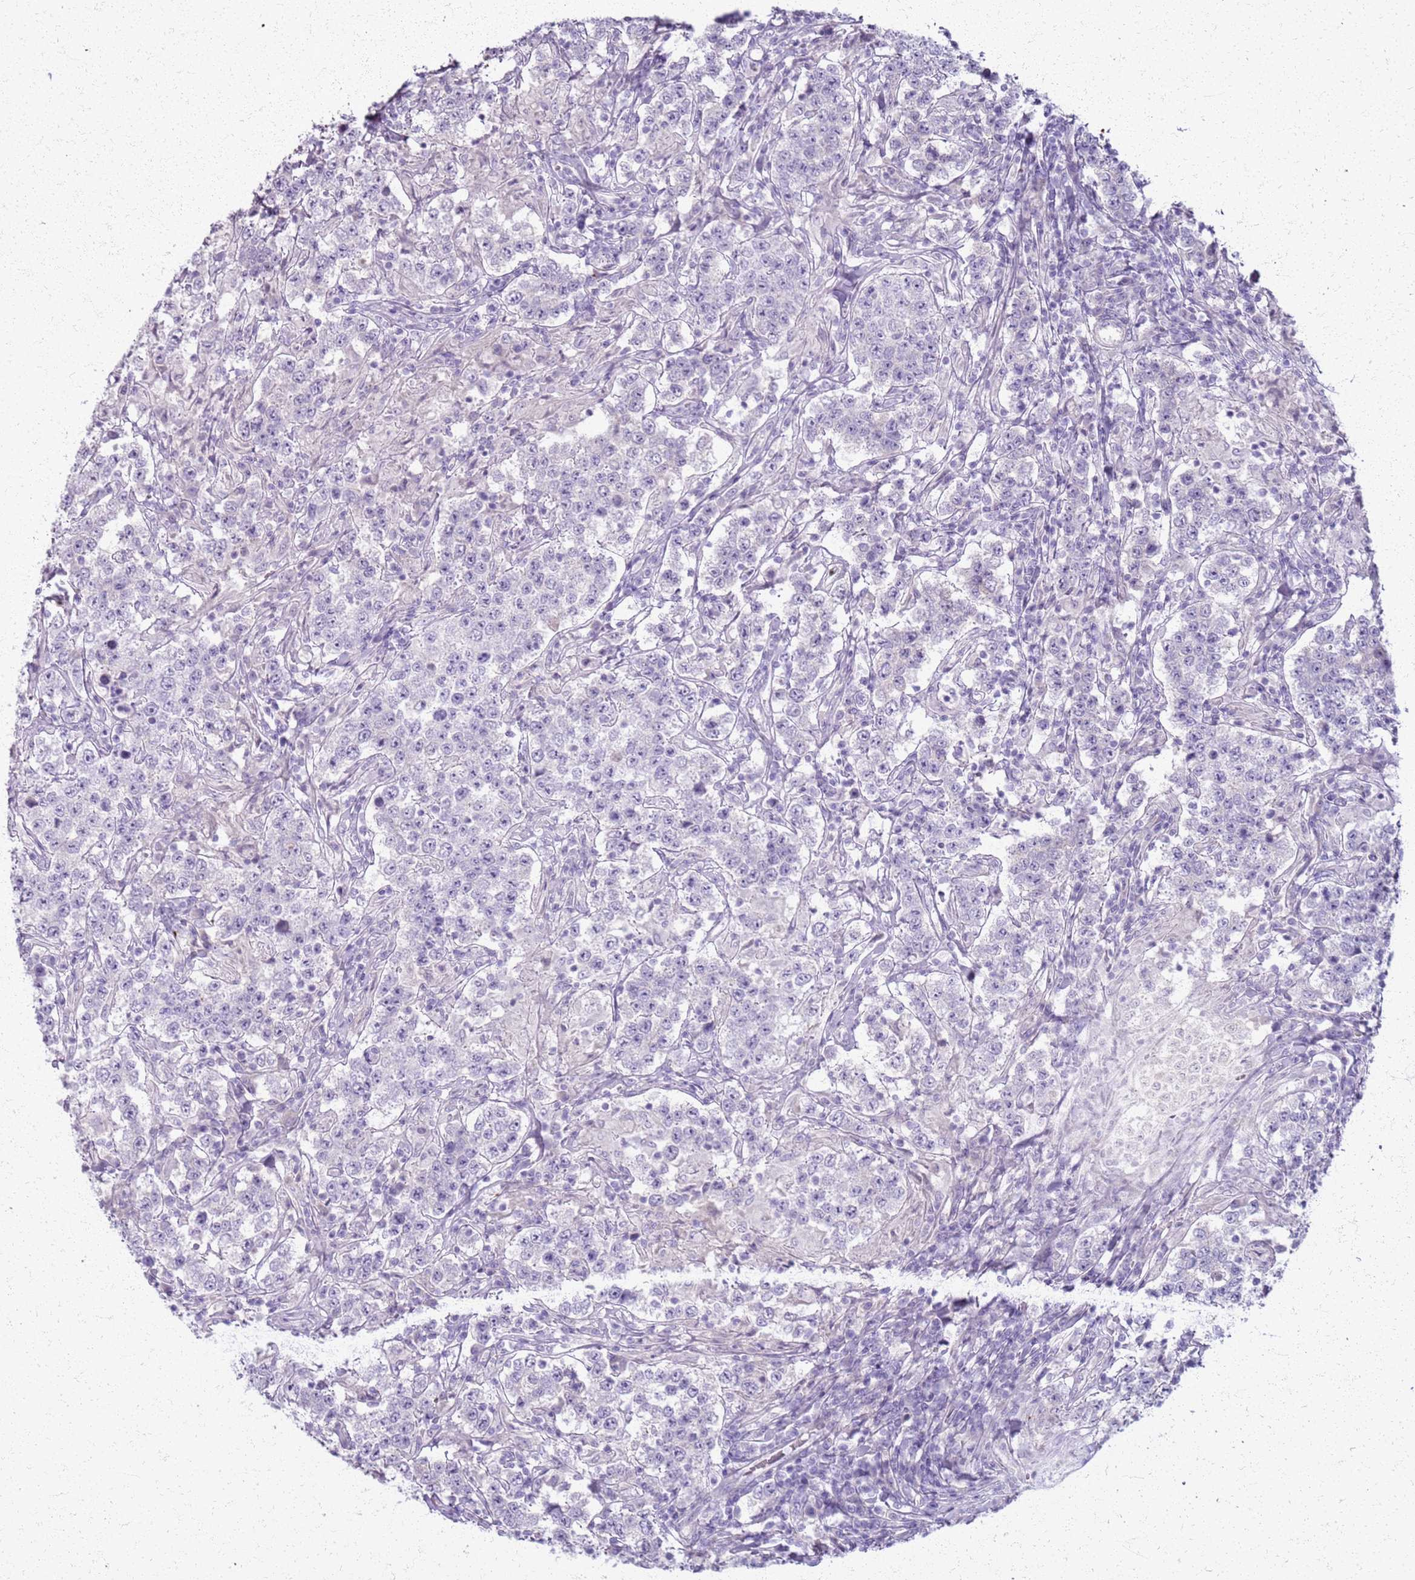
{"staining": {"intensity": "negative", "quantity": "none", "location": "none"}, "tissue": "testis cancer", "cell_type": "Tumor cells", "image_type": "cancer", "snomed": [{"axis": "morphology", "description": "Seminoma, NOS"}, {"axis": "morphology", "description": "Carcinoma, Embryonal, NOS"}, {"axis": "topography", "description": "Testis"}], "caption": "This is an immunohistochemistry (IHC) image of testis seminoma. There is no positivity in tumor cells.", "gene": "CSRP3", "patient": {"sex": "male", "age": 41}}